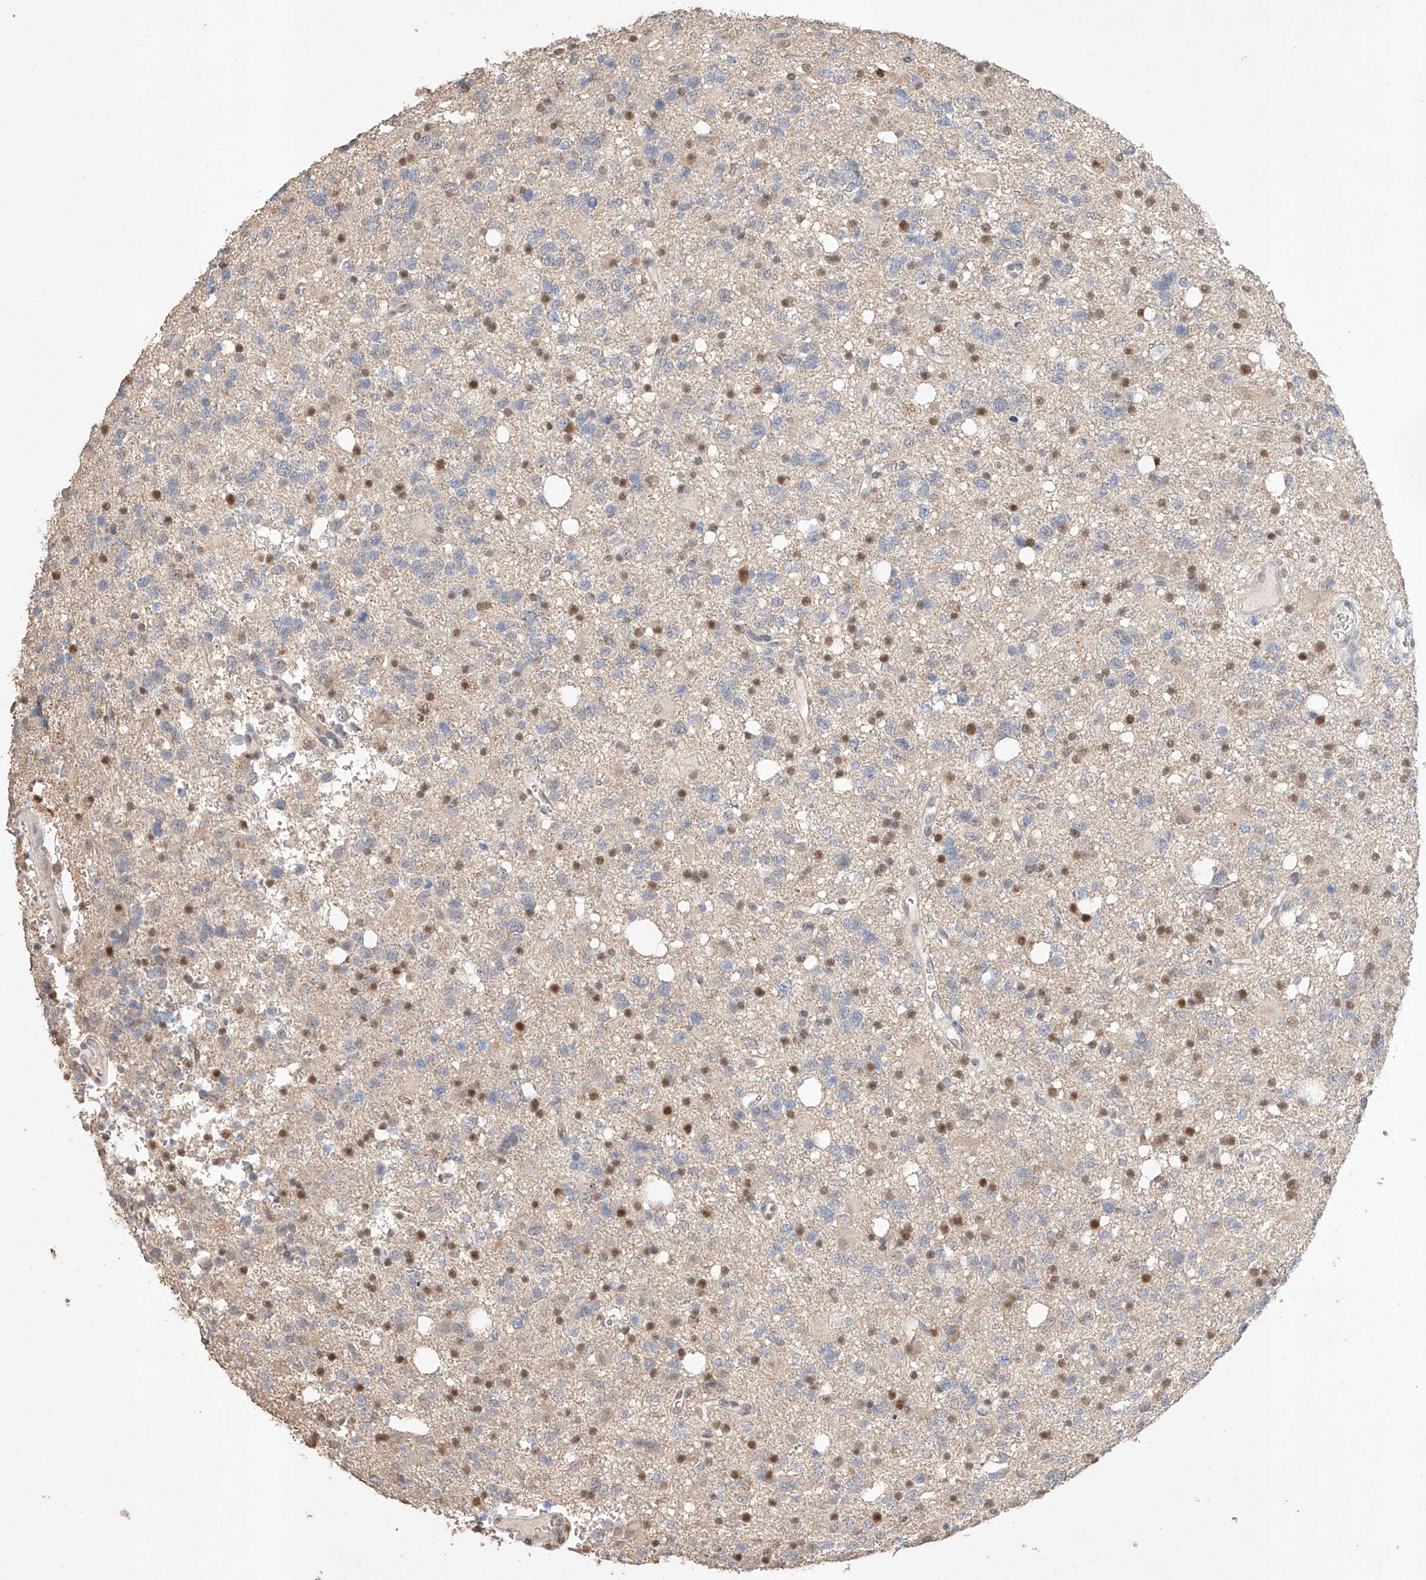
{"staining": {"intensity": "negative", "quantity": "none", "location": "none"}, "tissue": "glioma", "cell_type": "Tumor cells", "image_type": "cancer", "snomed": [{"axis": "morphology", "description": "Glioma, malignant, High grade"}, {"axis": "topography", "description": "Brain"}], "caption": "This is a histopathology image of immunohistochemistry (IHC) staining of glioma, which shows no staining in tumor cells. Brightfield microscopy of IHC stained with DAB (brown) and hematoxylin (blue), captured at high magnification.", "gene": "APIP", "patient": {"sex": "female", "age": 62}}